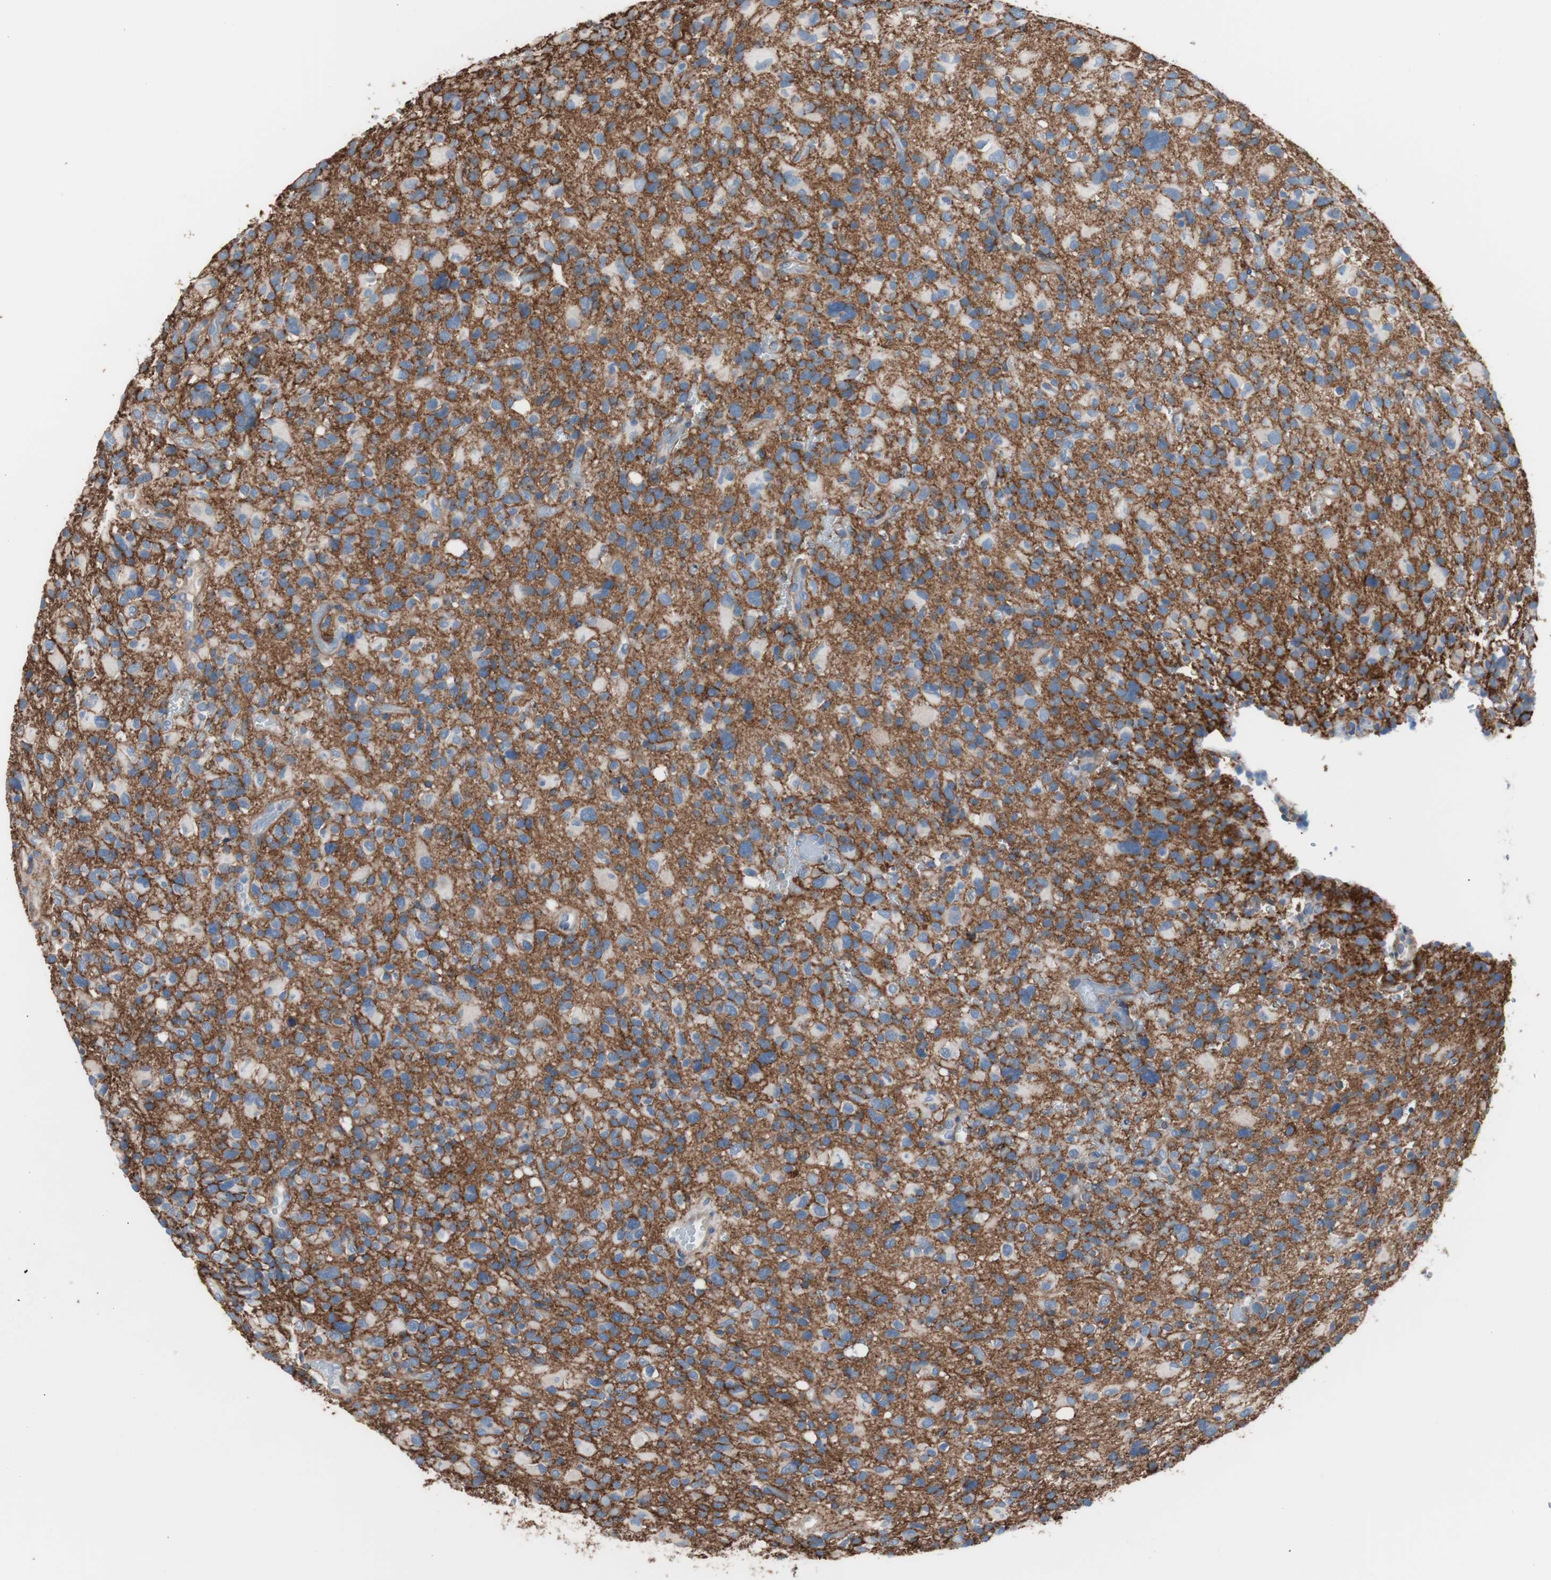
{"staining": {"intensity": "negative", "quantity": "none", "location": "none"}, "tissue": "glioma", "cell_type": "Tumor cells", "image_type": "cancer", "snomed": [{"axis": "morphology", "description": "Glioma, malignant, High grade"}, {"axis": "topography", "description": "Brain"}], "caption": "High magnification brightfield microscopy of glioma stained with DAB (brown) and counterstained with hematoxylin (blue): tumor cells show no significant staining.", "gene": "CD81", "patient": {"sex": "male", "age": 48}}